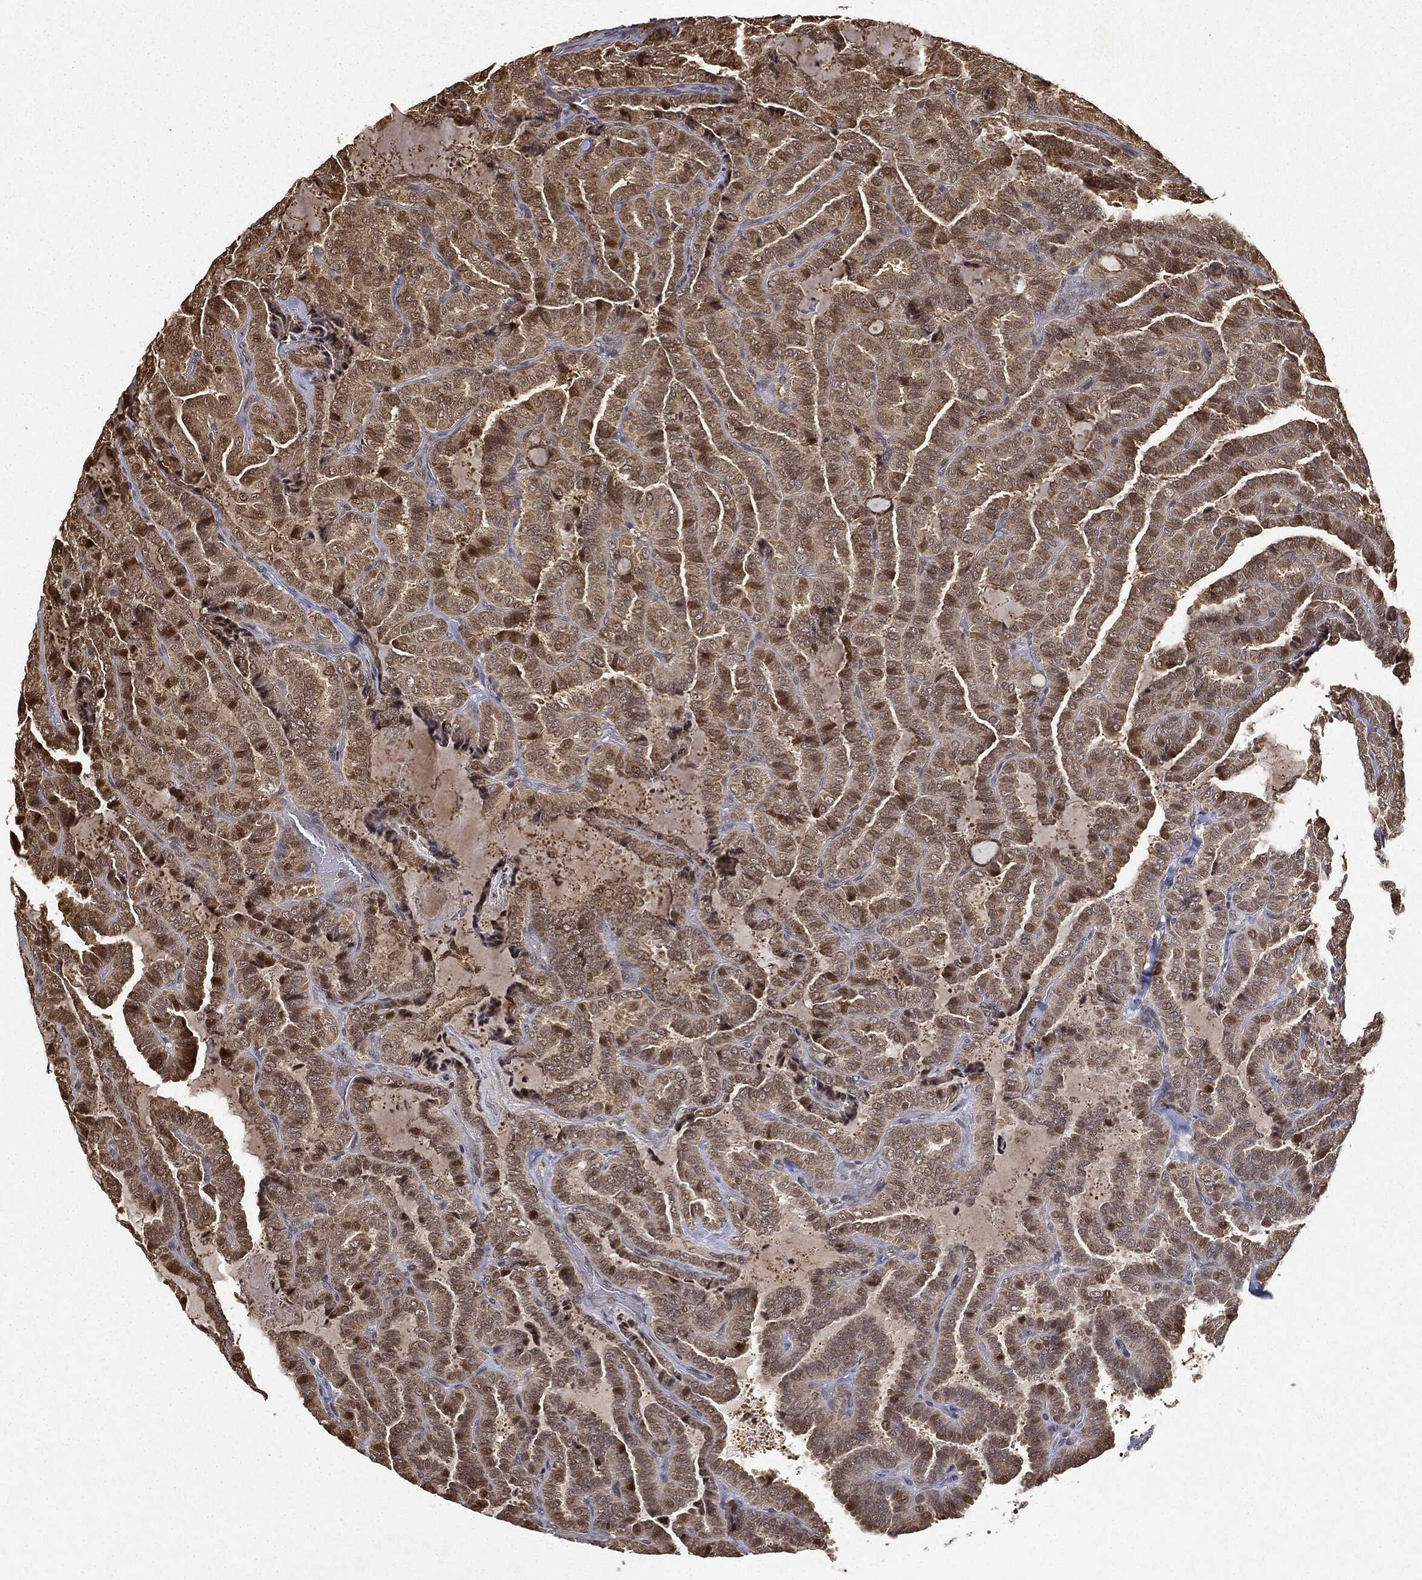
{"staining": {"intensity": "weak", "quantity": "25%-75%", "location": "cytoplasmic/membranous,nuclear"}, "tissue": "thyroid cancer", "cell_type": "Tumor cells", "image_type": "cancer", "snomed": [{"axis": "morphology", "description": "Papillary adenocarcinoma, NOS"}, {"axis": "topography", "description": "Thyroid gland"}], "caption": "Immunohistochemical staining of thyroid cancer exhibits low levels of weak cytoplasmic/membranous and nuclear expression in approximately 25%-75% of tumor cells.", "gene": "ZNHIT6", "patient": {"sex": "female", "age": 39}}